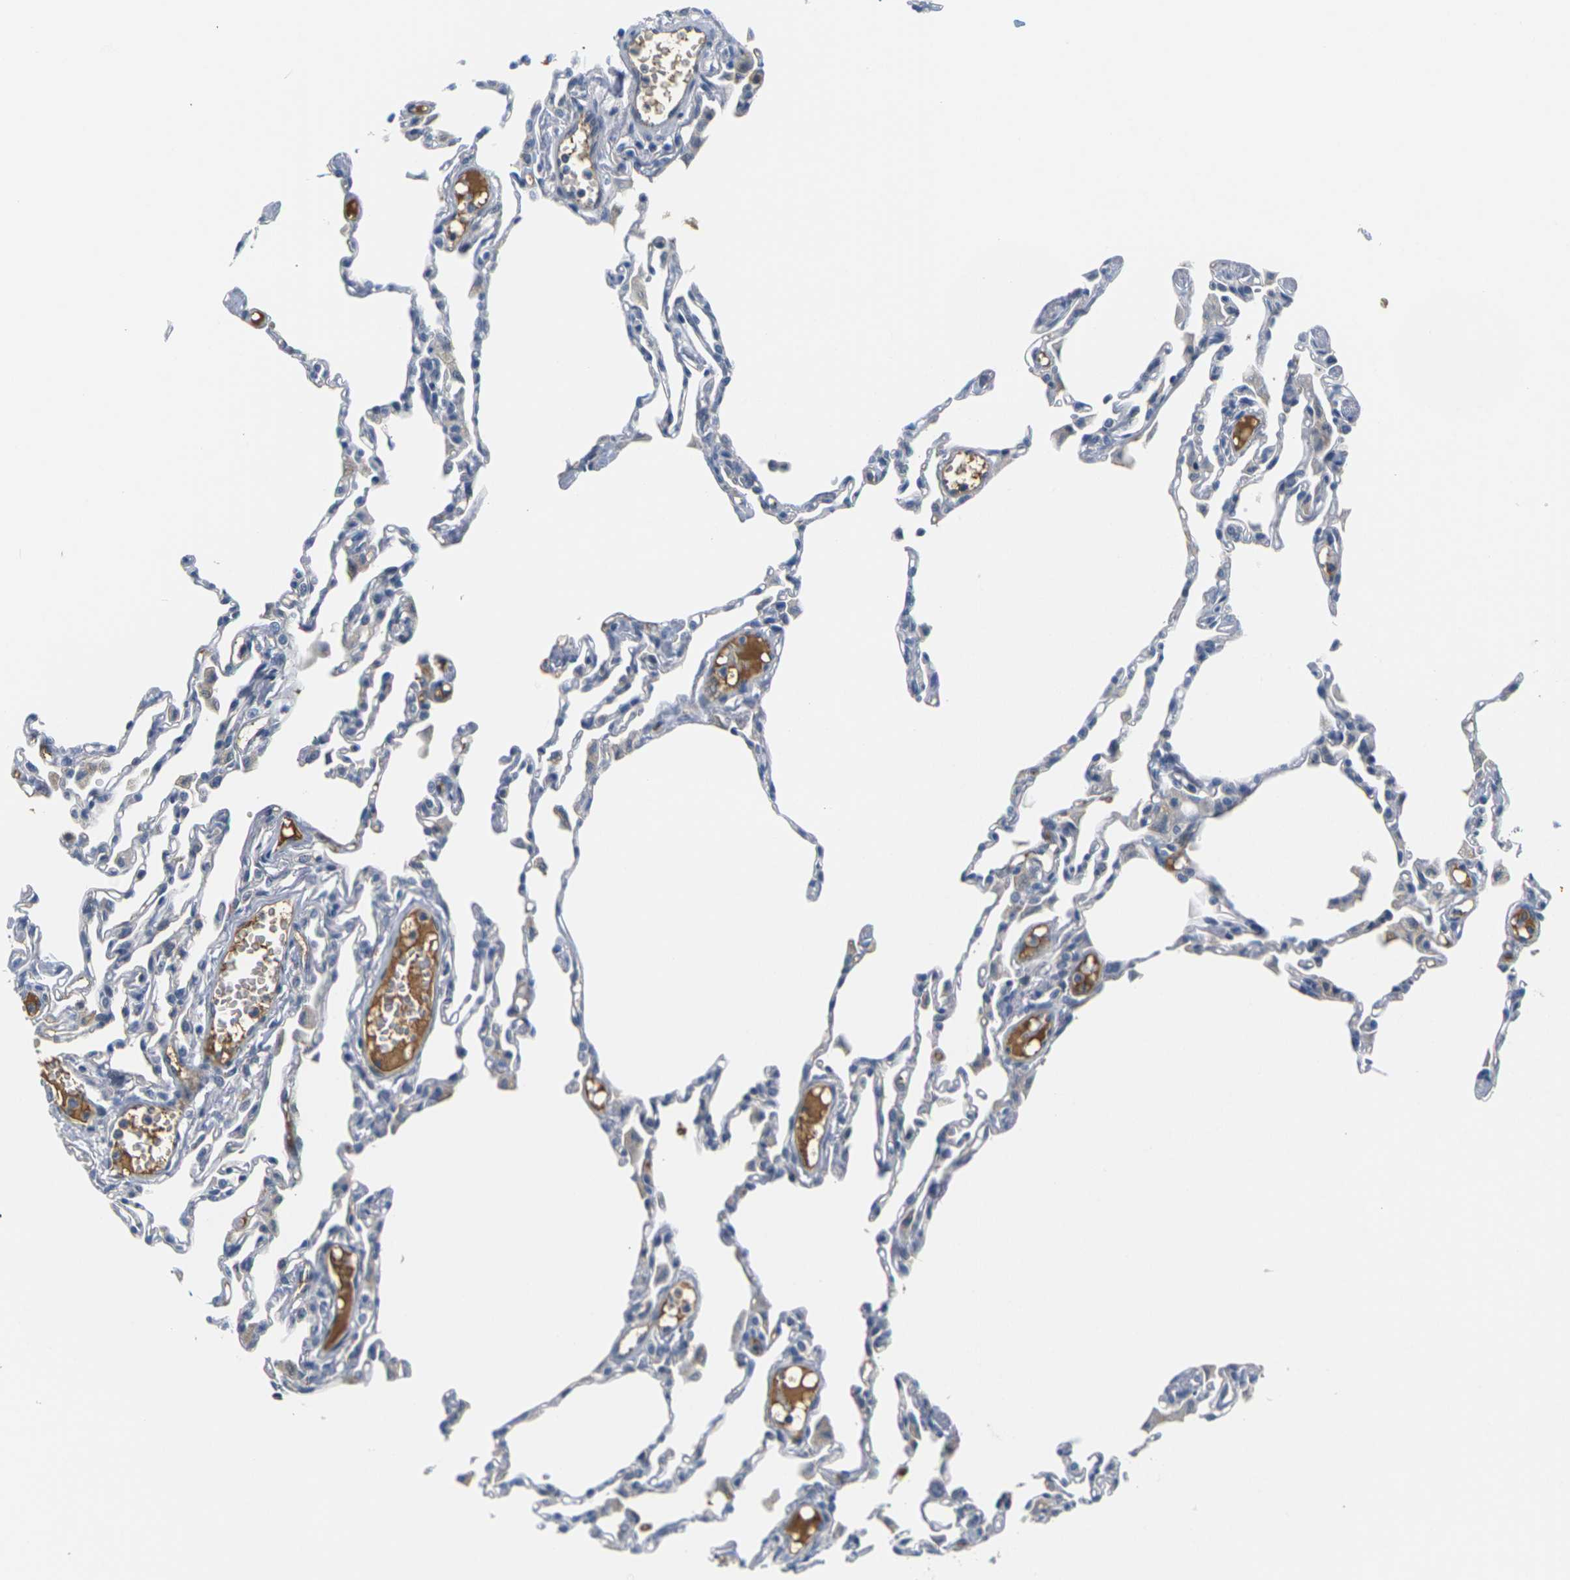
{"staining": {"intensity": "negative", "quantity": "none", "location": "none"}, "tissue": "lung", "cell_type": "Alveolar cells", "image_type": "normal", "snomed": [{"axis": "morphology", "description": "Normal tissue, NOS"}, {"axis": "topography", "description": "Lung"}], "caption": "Immunohistochemical staining of normal lung displays no significant staining in alveolar cells.", "gene": "PKP2", "patient": {"sex": "female", "age": 49}}